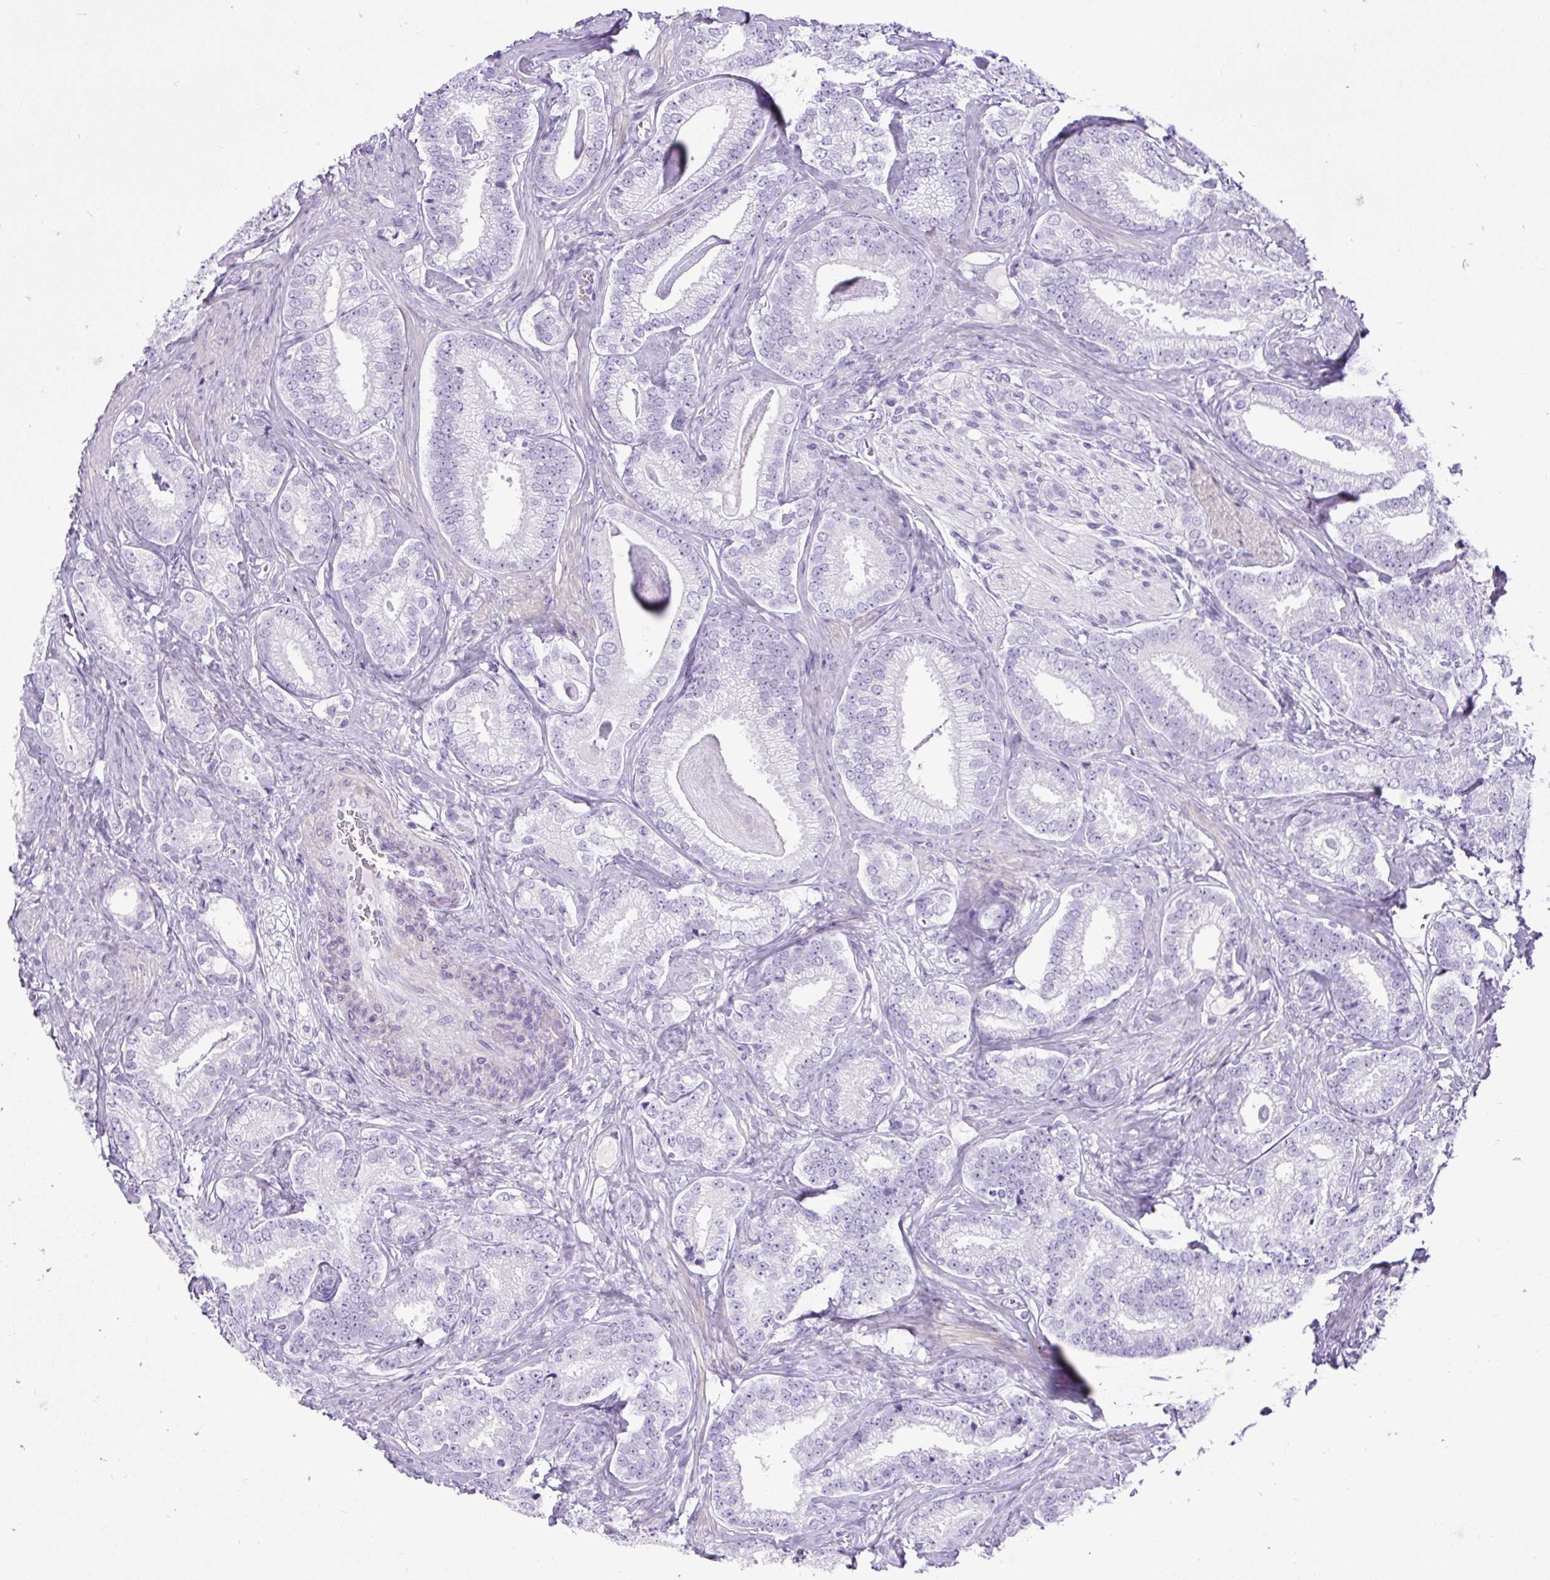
{"staining": {"intensity": "negative", "quantity": "none", "location": "none"}, "tissue": "prostate cancer", "cell_type": "Tumor cells", "image_type": "cancer", "snomed": [{"axis": "morphology", "description": "Adenocarcinoma, Low grade"}, {"axis": "topography", "description": "Prostate"}], "caption": "Immunohistochemistry histopathology image of low-grade adenocarcinoma (prostate) stained for a protein (brown), which reveals no positivity in tumor cells.", "gene": "UPP1", "patient": {"sex": "male", "age": 63}}